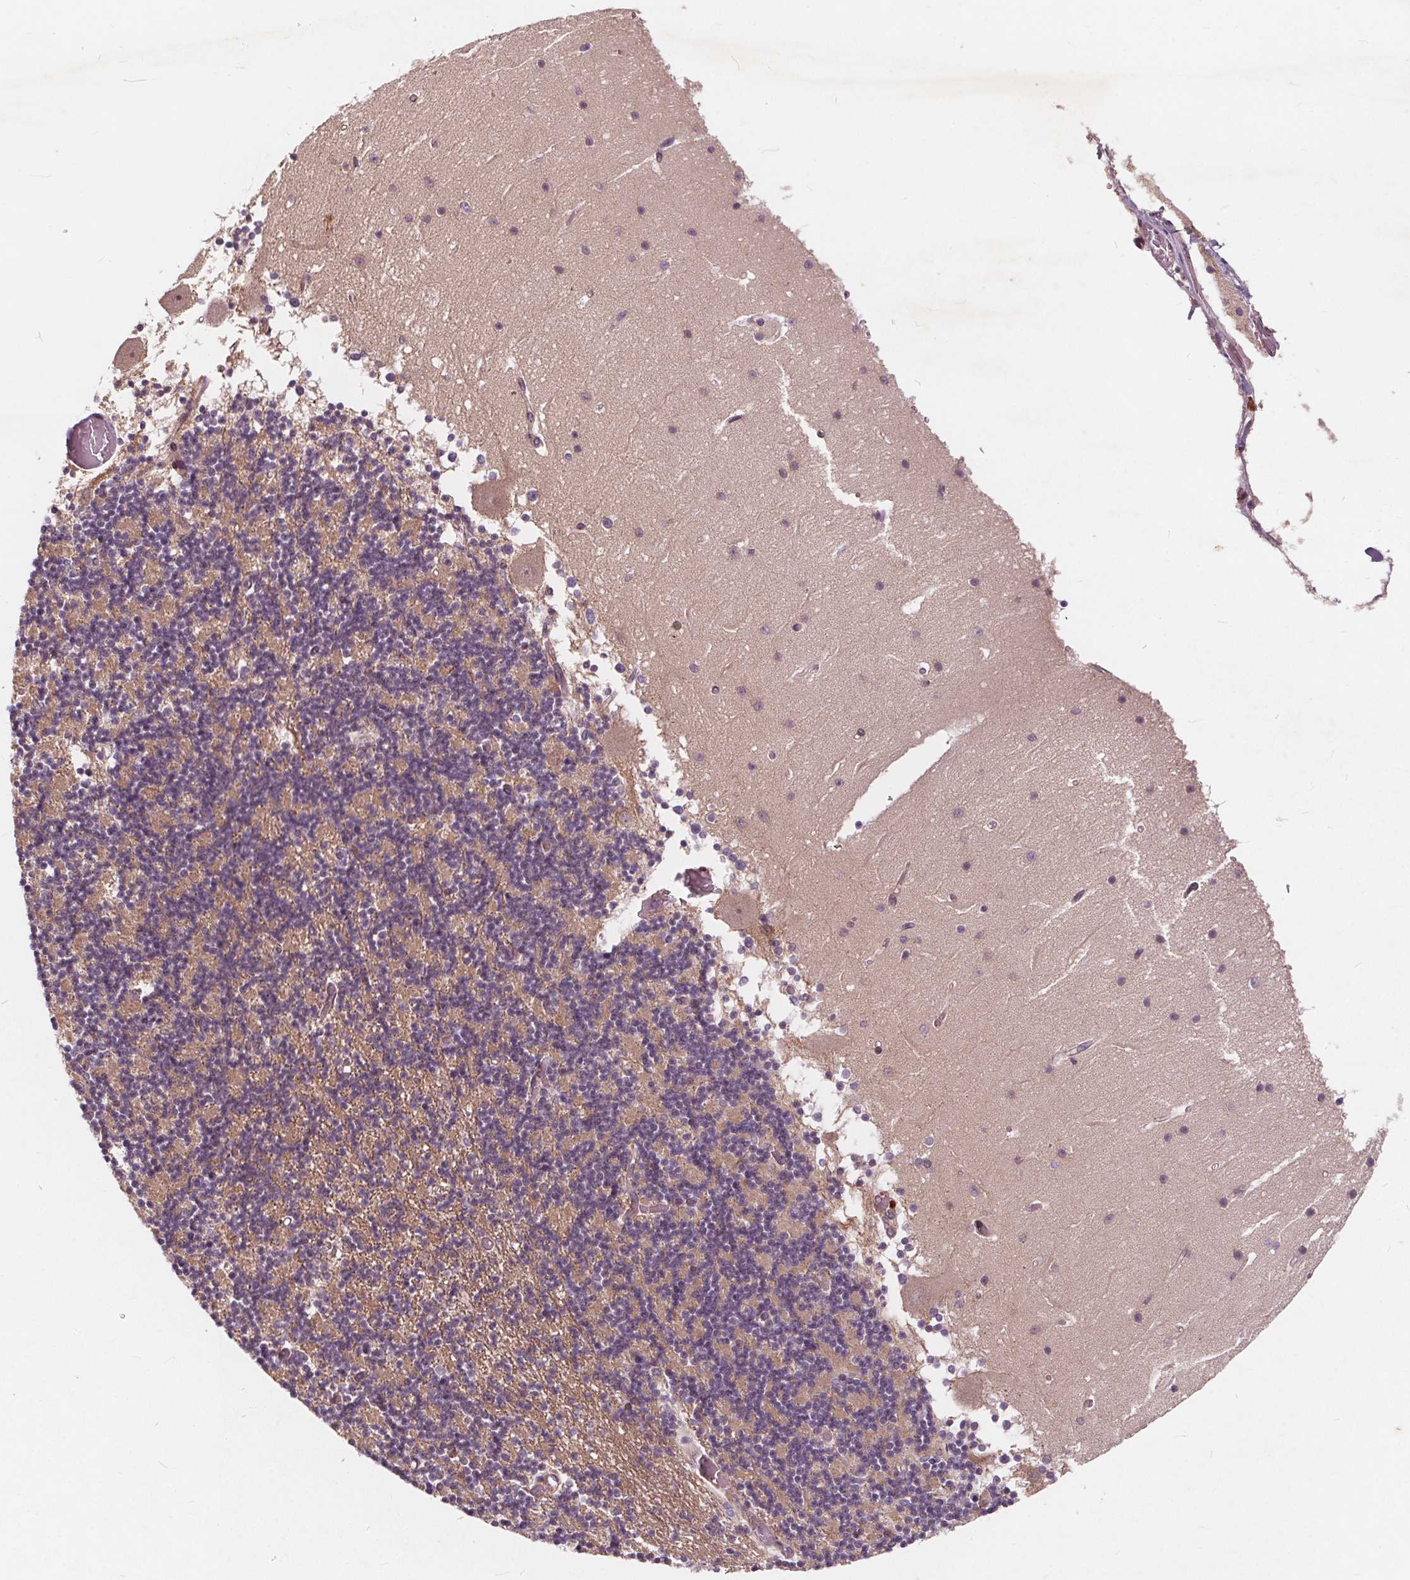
{"staining": {"intensity": "weak", "quantity": "<25%", "location": "cytoplasmic/membranous"}, "tissue": "cerebellum", "cell_type": "Cells in granular layer", "image_type": "normal", "snomed": [{"axis": "morphology", "description": "Normal tissue, NOS"}, {"axis": "topography", "description": "Cerebellum"}], "caption": "The photomicrograph demonstrates no staining of cells in granular layer in unremarkable cerebellum.", "gene": "CSNK1G2", "patient": {"sex": "female", "age": 28}}